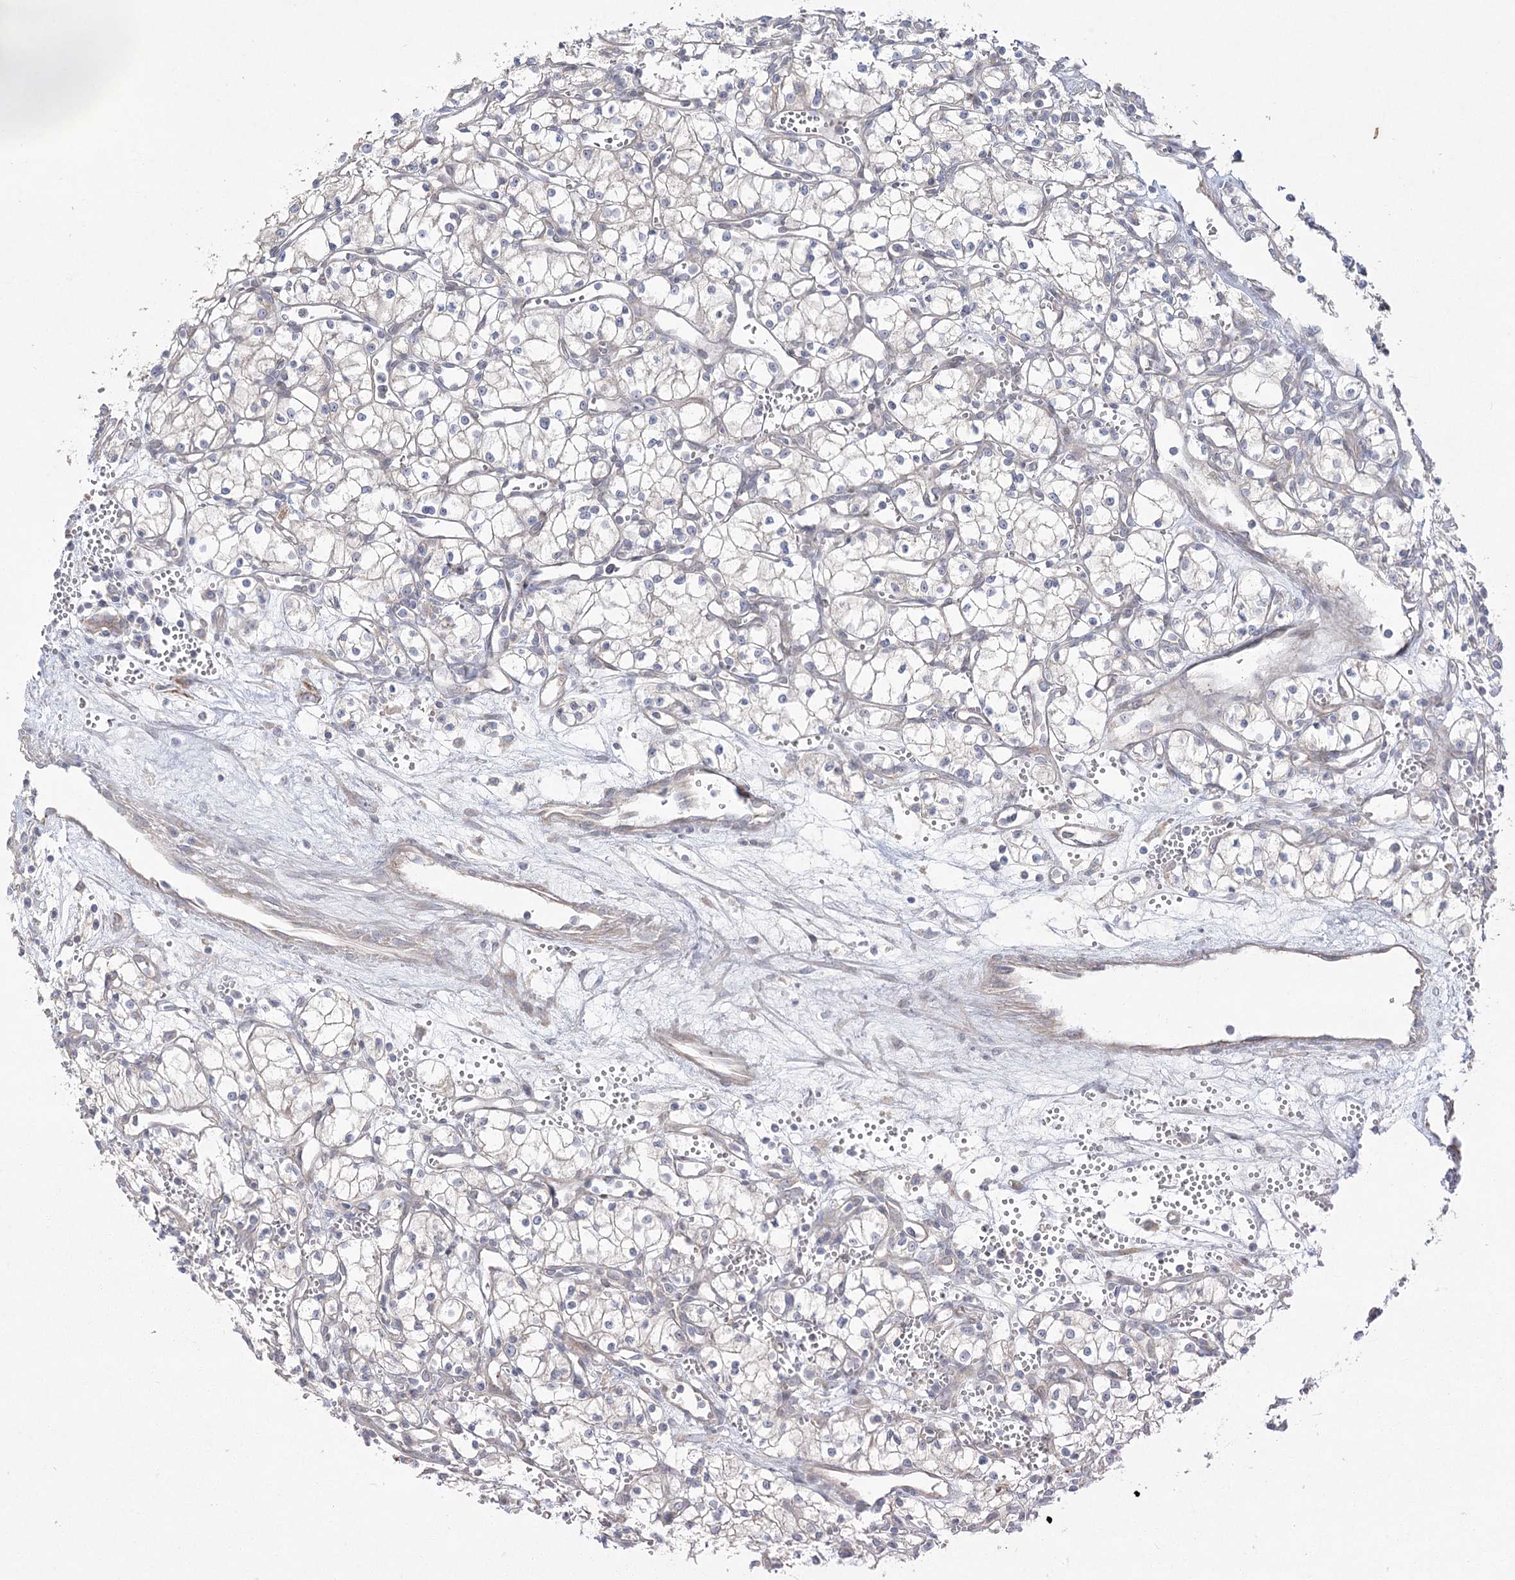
{"staining": {"intensity": "negative", "quantity": "none", "location": "none"}, "tissue": "renal cancer", "cell_type": "Tumor cells", "image_type": "cancer", "snomed": [{"axis": "morphology", "description": "Adenocarcinoma, NOS"}, {"axis": "topography", "description": "Kidney"}], "caption": "An IHC histopathology image of renal cancer (adenocarcinoma) is shown. There is no staining in tumor cells of renal cancer (adenocarcinoma).", "gene": "CAMTA1", "patient": {"sex": "male", "age": 59}}